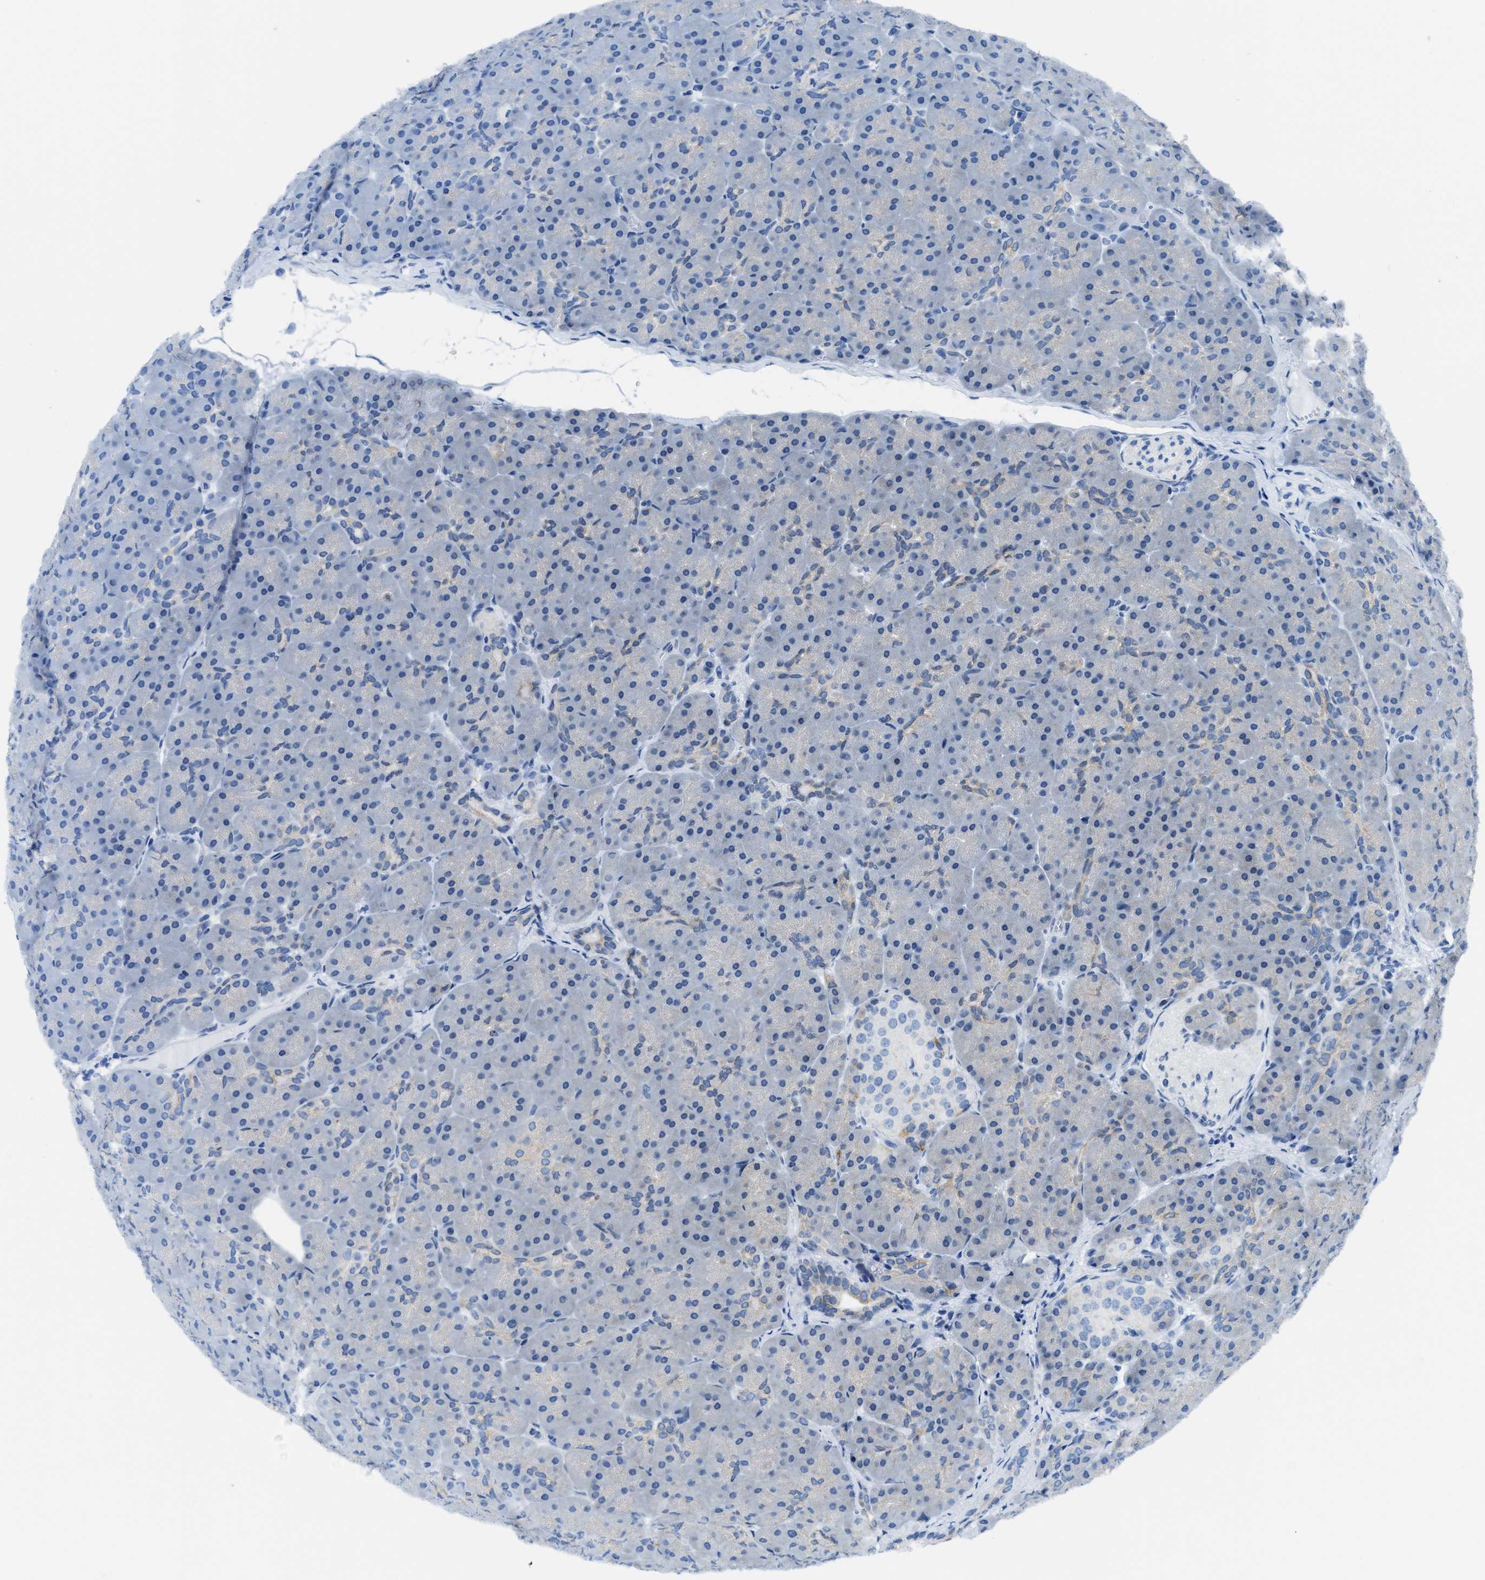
{"staining": {"intensity": "negative", "quantity": "none", "location": "none"}, "tissue": "pancreas", "cell_type": "Exocrine glandular cells", "image_type": "normal", "snomed": [{"axis": "morphology", "description": "Normal tissue, NOS"}, {"axis": "topography", "description": "Pancreas"}], "caption": "Image shows no protein expression in exocrine glandular cells of benign pancreas.", "gene": "ASZ1", "patient": {"sex": "male", "age": 66}}